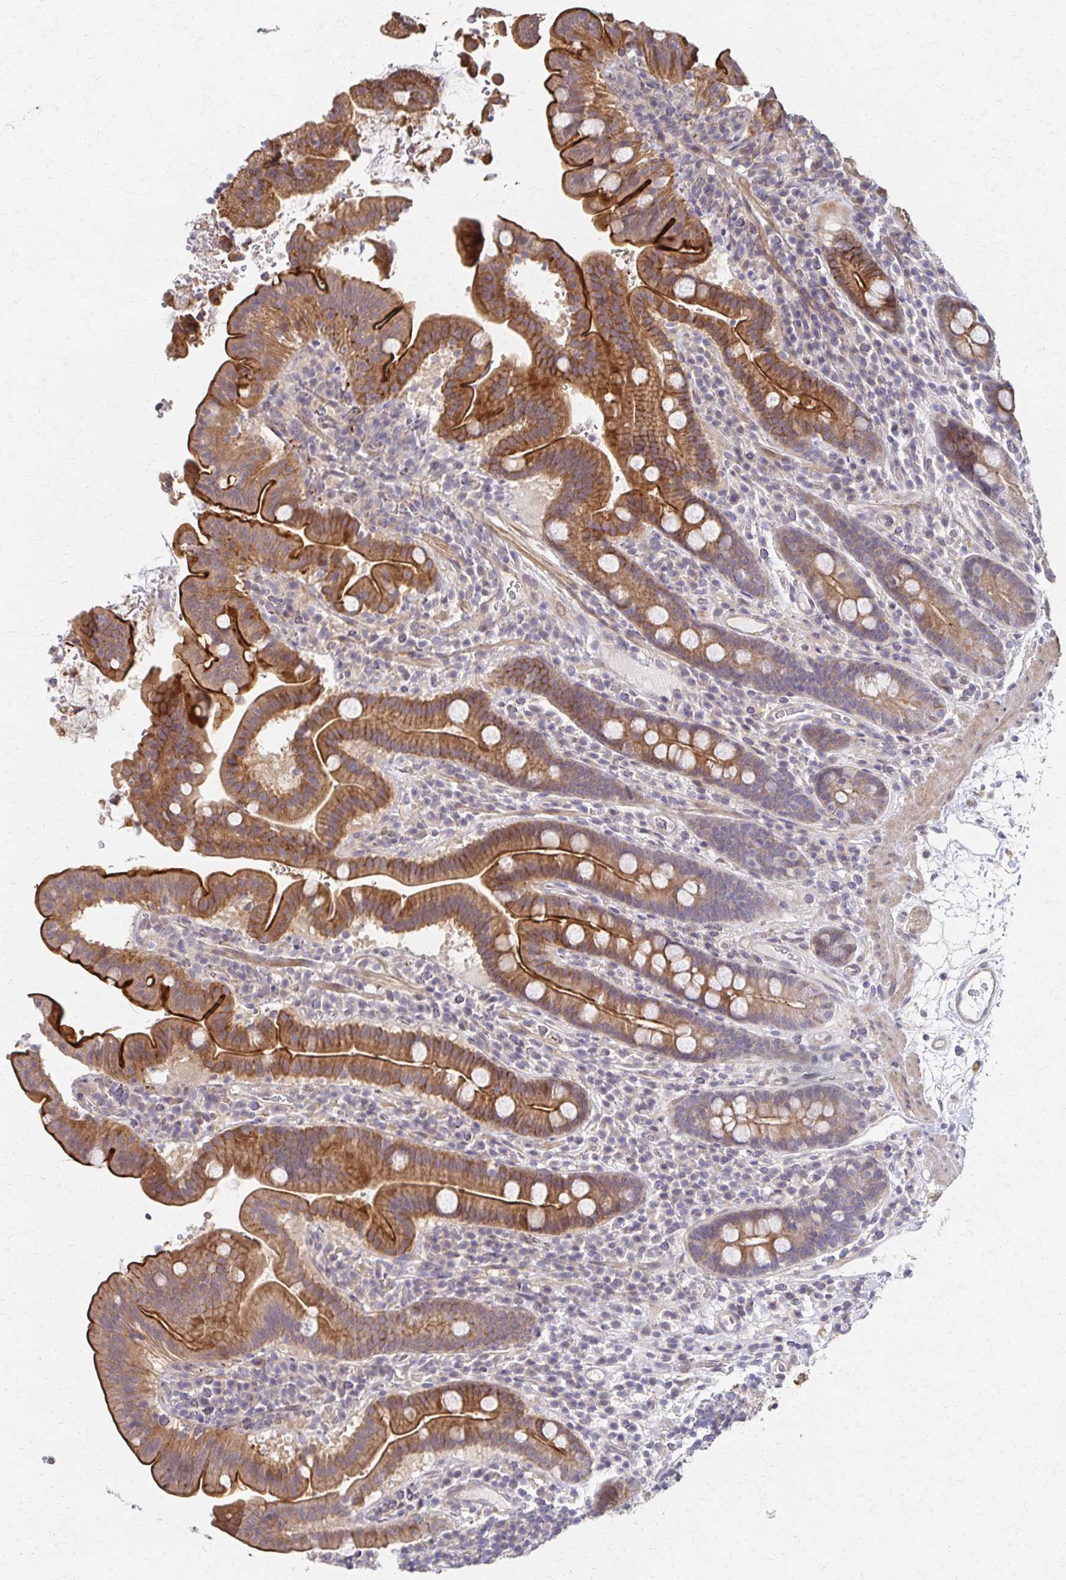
{"staining": {"intensity": "strong", "quantity": ">75%", "location": "cytoplasmic/membranous"}, "tissue": "small intestine", "cell_type": "Glandular cells", "image_type": "normal", "snomed": [{"axis": "morphology", "description": "Normal tissue, NOS"}, {"axis": "topography", "description": "Small intestine"}], "caption": "An immunohistochemistry (IHC) image of unremarkable tissue is shown. Protein staining in brown shows strong cytoplasmic/membranous positivity in small intestine within glandular cells.", "gene": "EOLA1", "patient": {"sex": "male", "age": 26}}